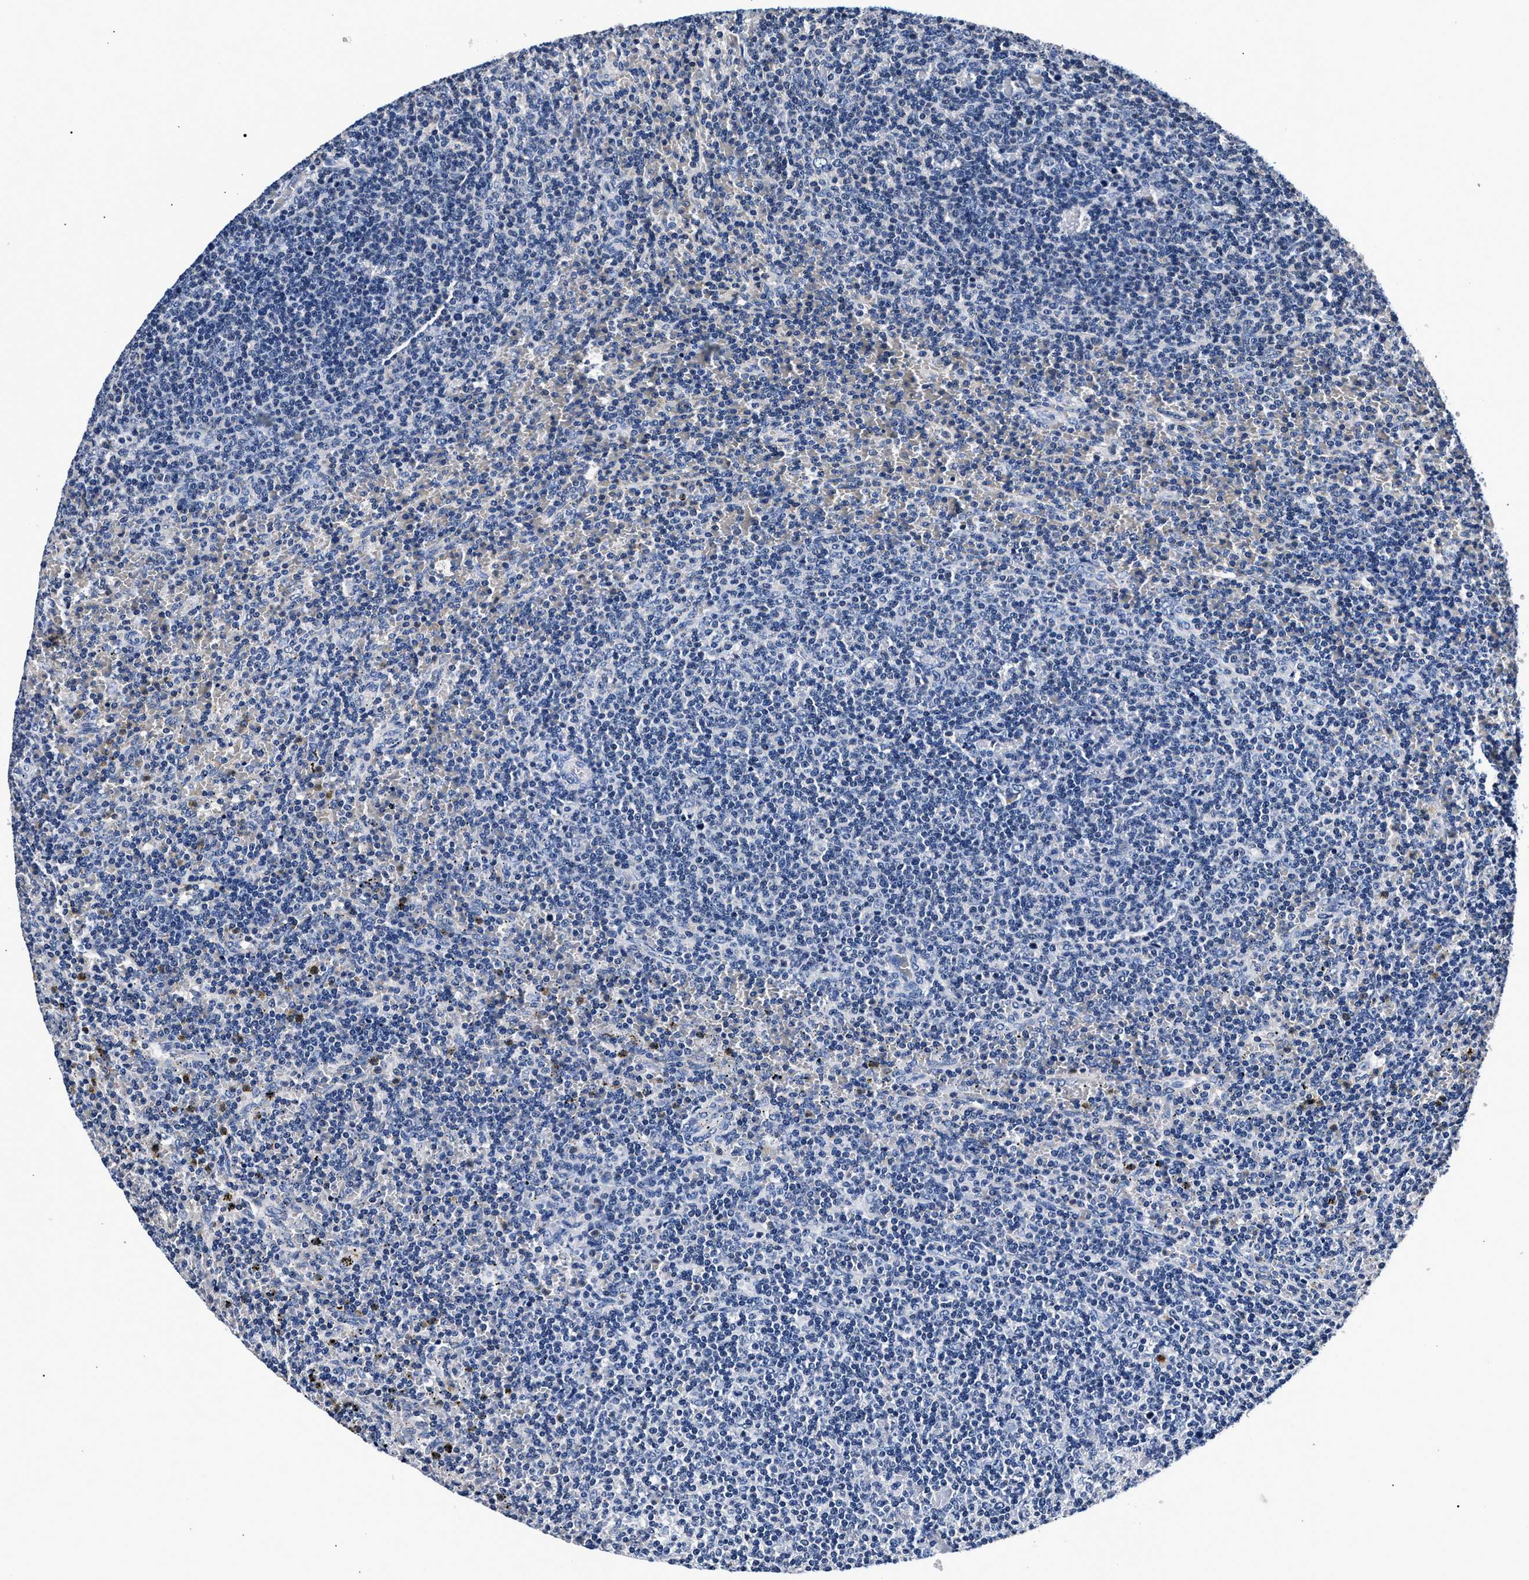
{"staining": {"intensity": "negative", "quantity": "none", "location": "none"}, "tissue": "lymphoma", "cell_type": "Tumor cells", "image_type": "cancer", "snomed": [{"axis": "morphology", "description": "Malignant lymphoma, non-Hodgkin's type, Low grade"}, {"axis": "topography", "description": "Spleen"}], "caption": "DAB immunohistochemical staining of human malignant lymphoma, non-Hodgkin's type (low-grade) demonstrates no significant staining in tumor cells.", "gene": "PHF24", "patient": {"sex": "female", "age": 19}}